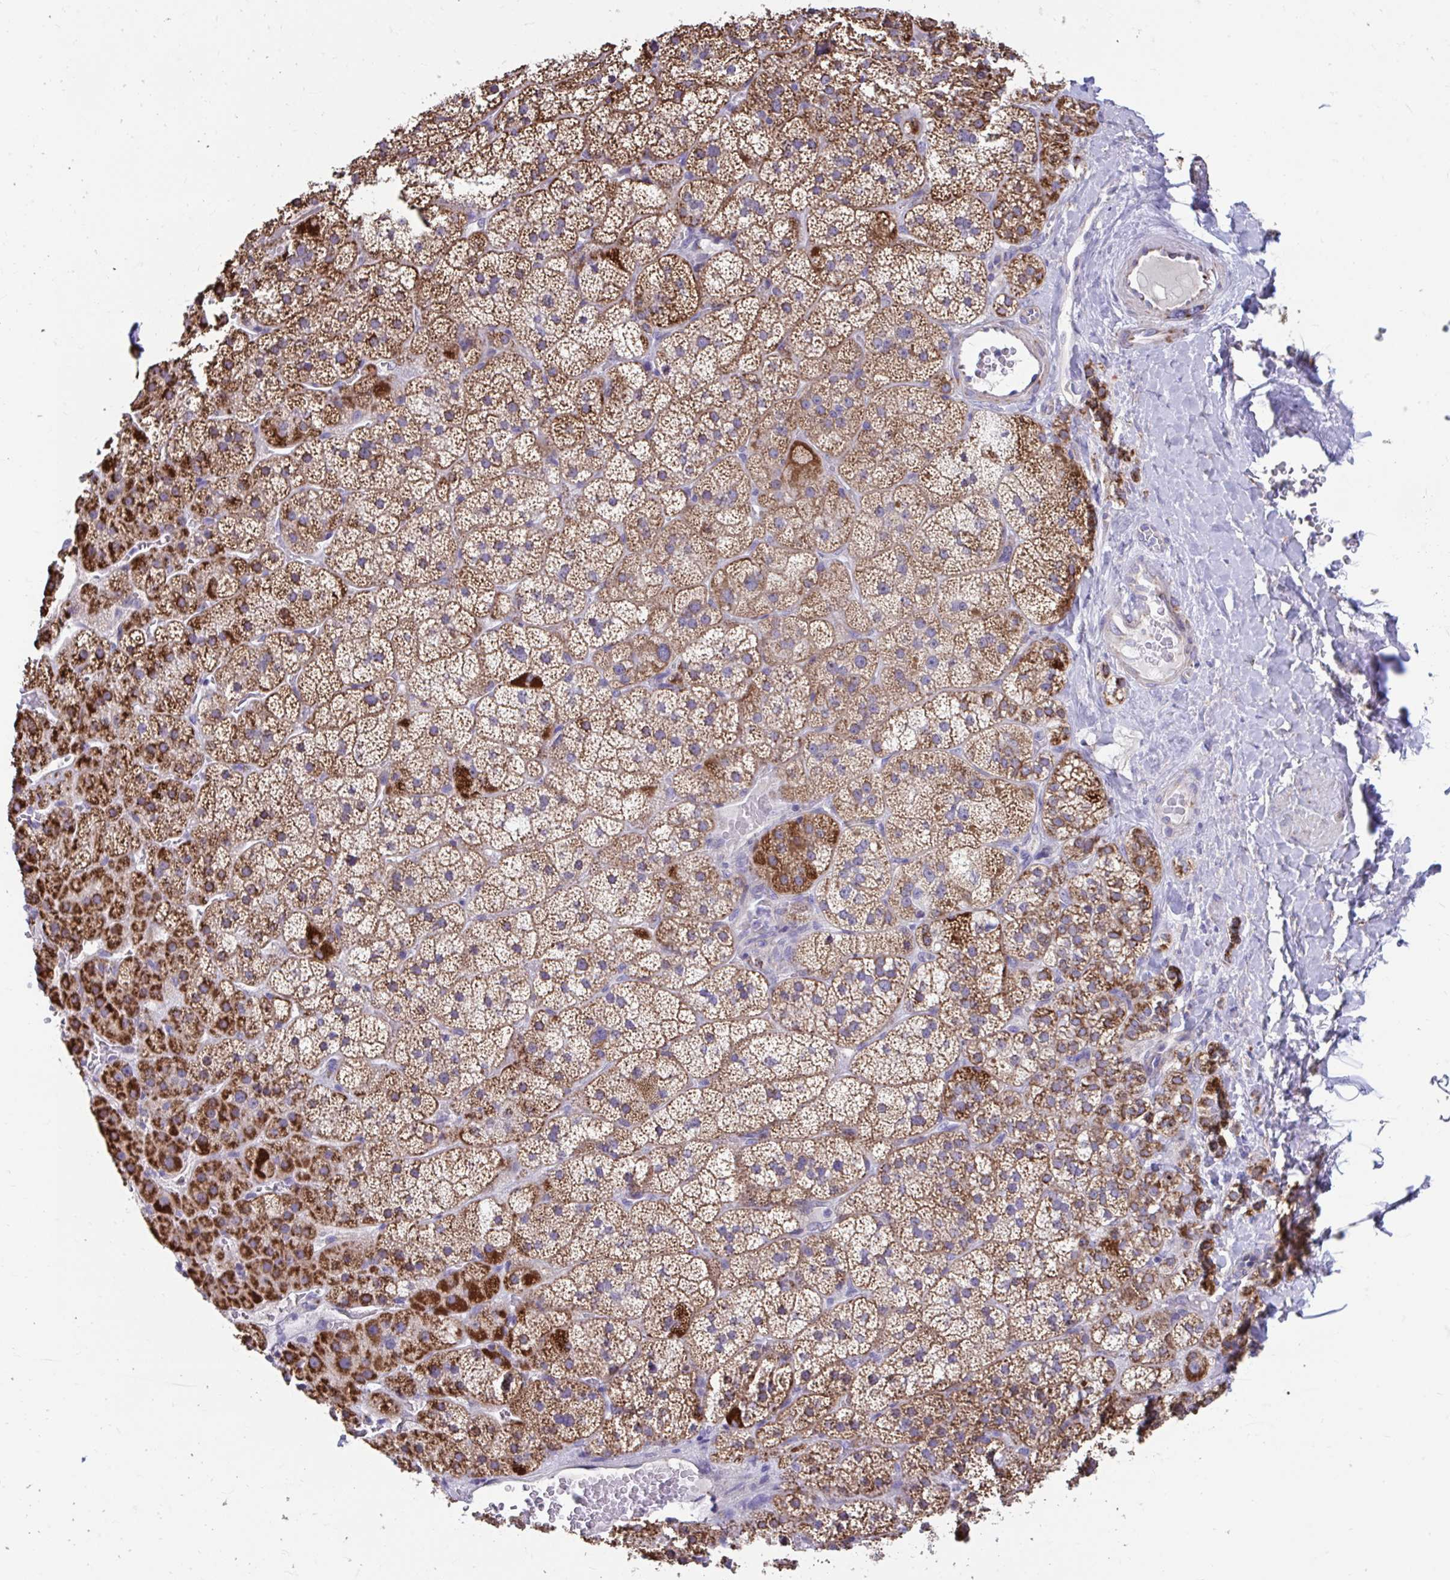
{"staining": {"intensity": "strong", "quantity": ">75%", "location": "cytoplasmic/membranous"}, "tissue": "adrenal gland", "cell_type": "Glandular cells", "image_type": "normal", "snomed": [{"axis": "morphology", "description": "Normal tissue, NOS"}, {"axis": "topography", "description": "Adrenal gland"}], "caption": "IHC (DAB) staining of unremarkable adrenal gland displays strong cytoplasmic/membranous protein positivity in about >75% of glandular cells.", "gene": "LINGO4", "patient": {"sex": "male", "age": 57}}